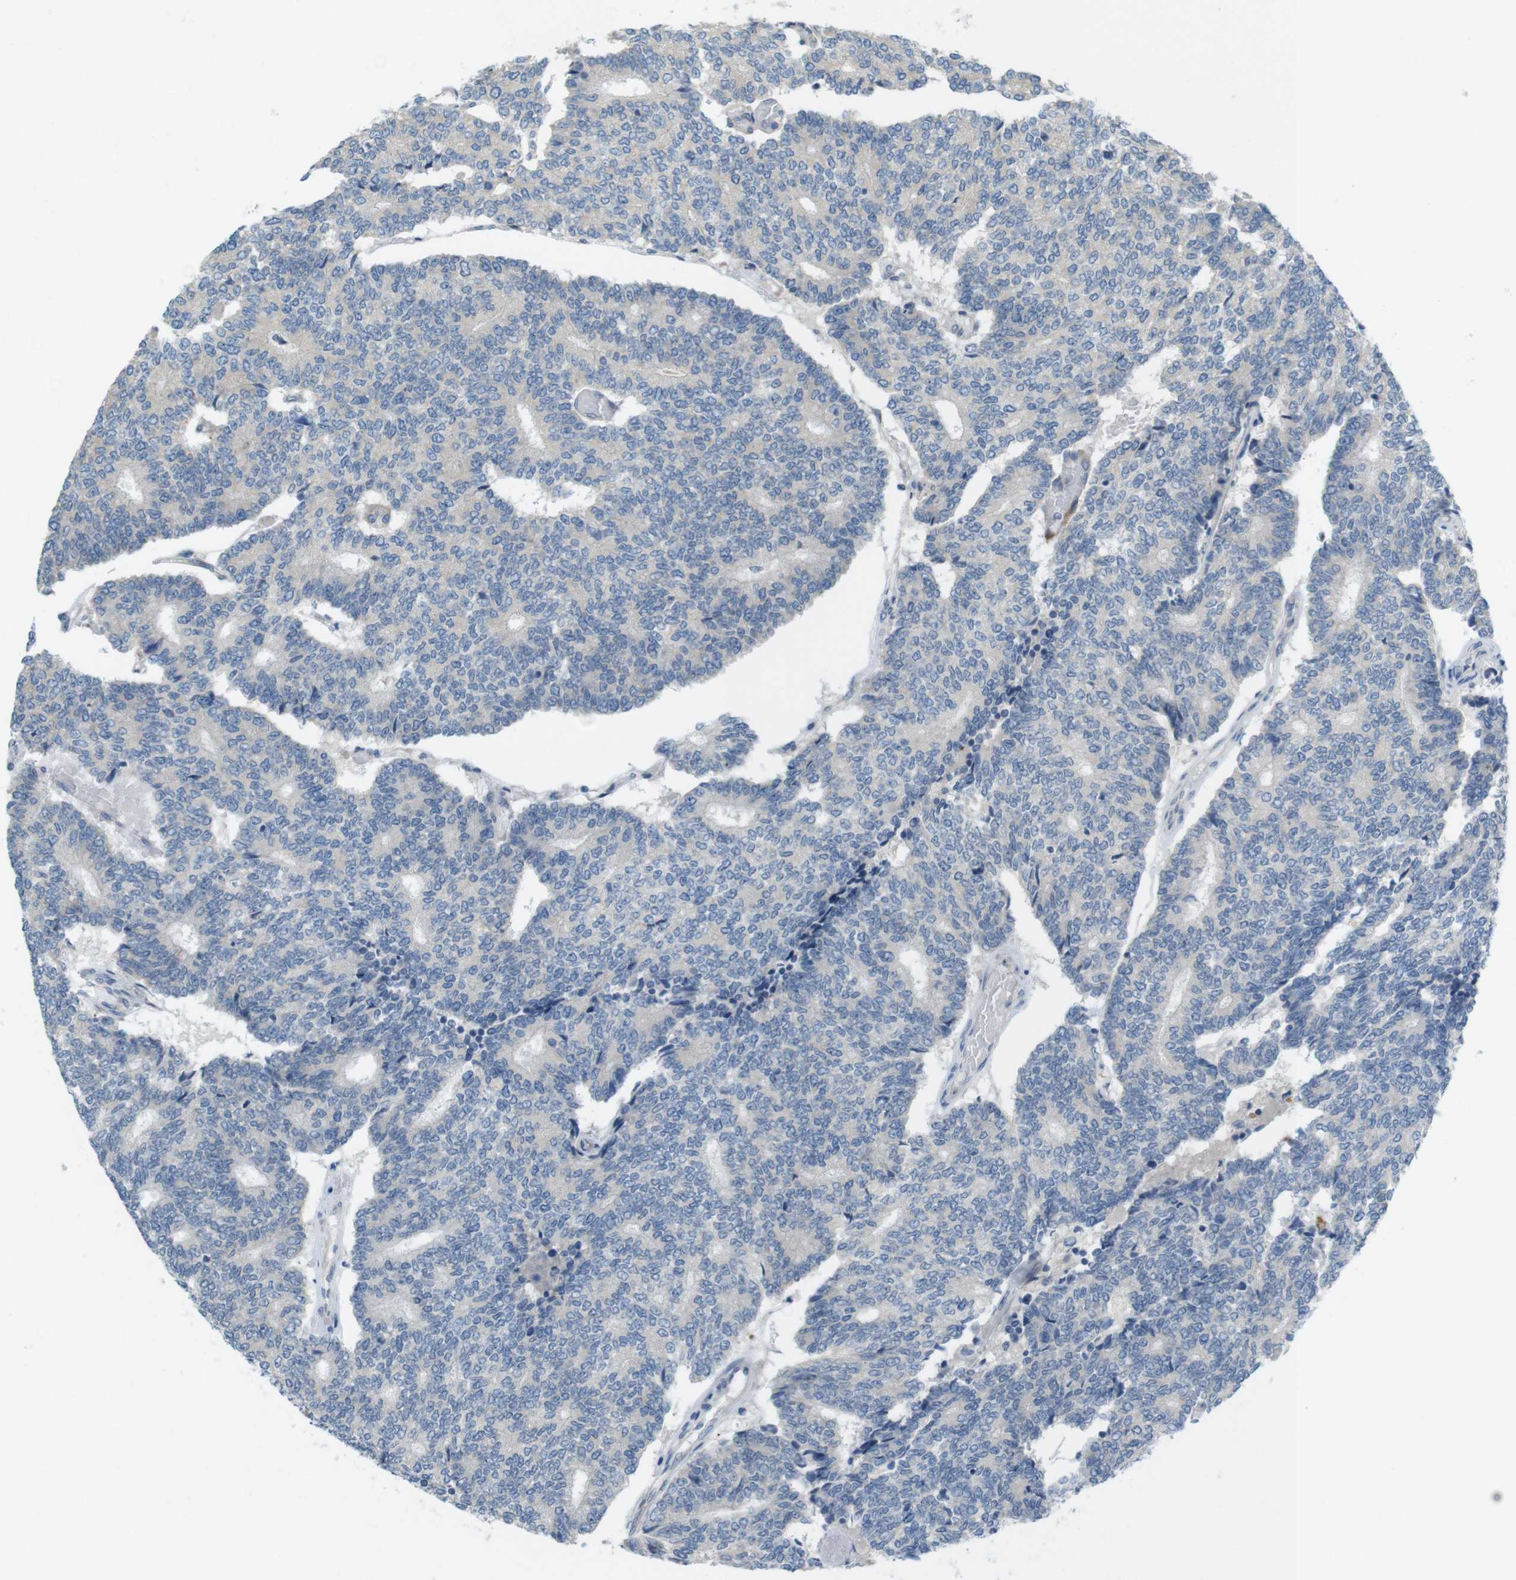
{"staining": {"intensity": "negative", "quantity": "none", "location": "none"}, "tissue": "prostate cancer", "cell_type": "Tumor cells", "image_type": "cancer", "snomed": [{"axis": "morphology", "description": "Normal tissue, NOS"}, {"axis": "morphology", "description": "Adenocarcinoma, High grade"}, {"axis": "topography", "description": "Prostate"}, {"axis": "topography", "description": "Seminal veicle"}], "caption": "High power microscopy image of an immunohistochemistry (IHC) photomicrograph of prostate cancer, revealing no significant positivity in tumor cells. (DAB (3,3'-diaminobenzidine) immunohistochemistry (IHC) with hematoxylin counter stain).", "gene": "TMEM41B", "patient": {"sex": "male", "age": 55}}